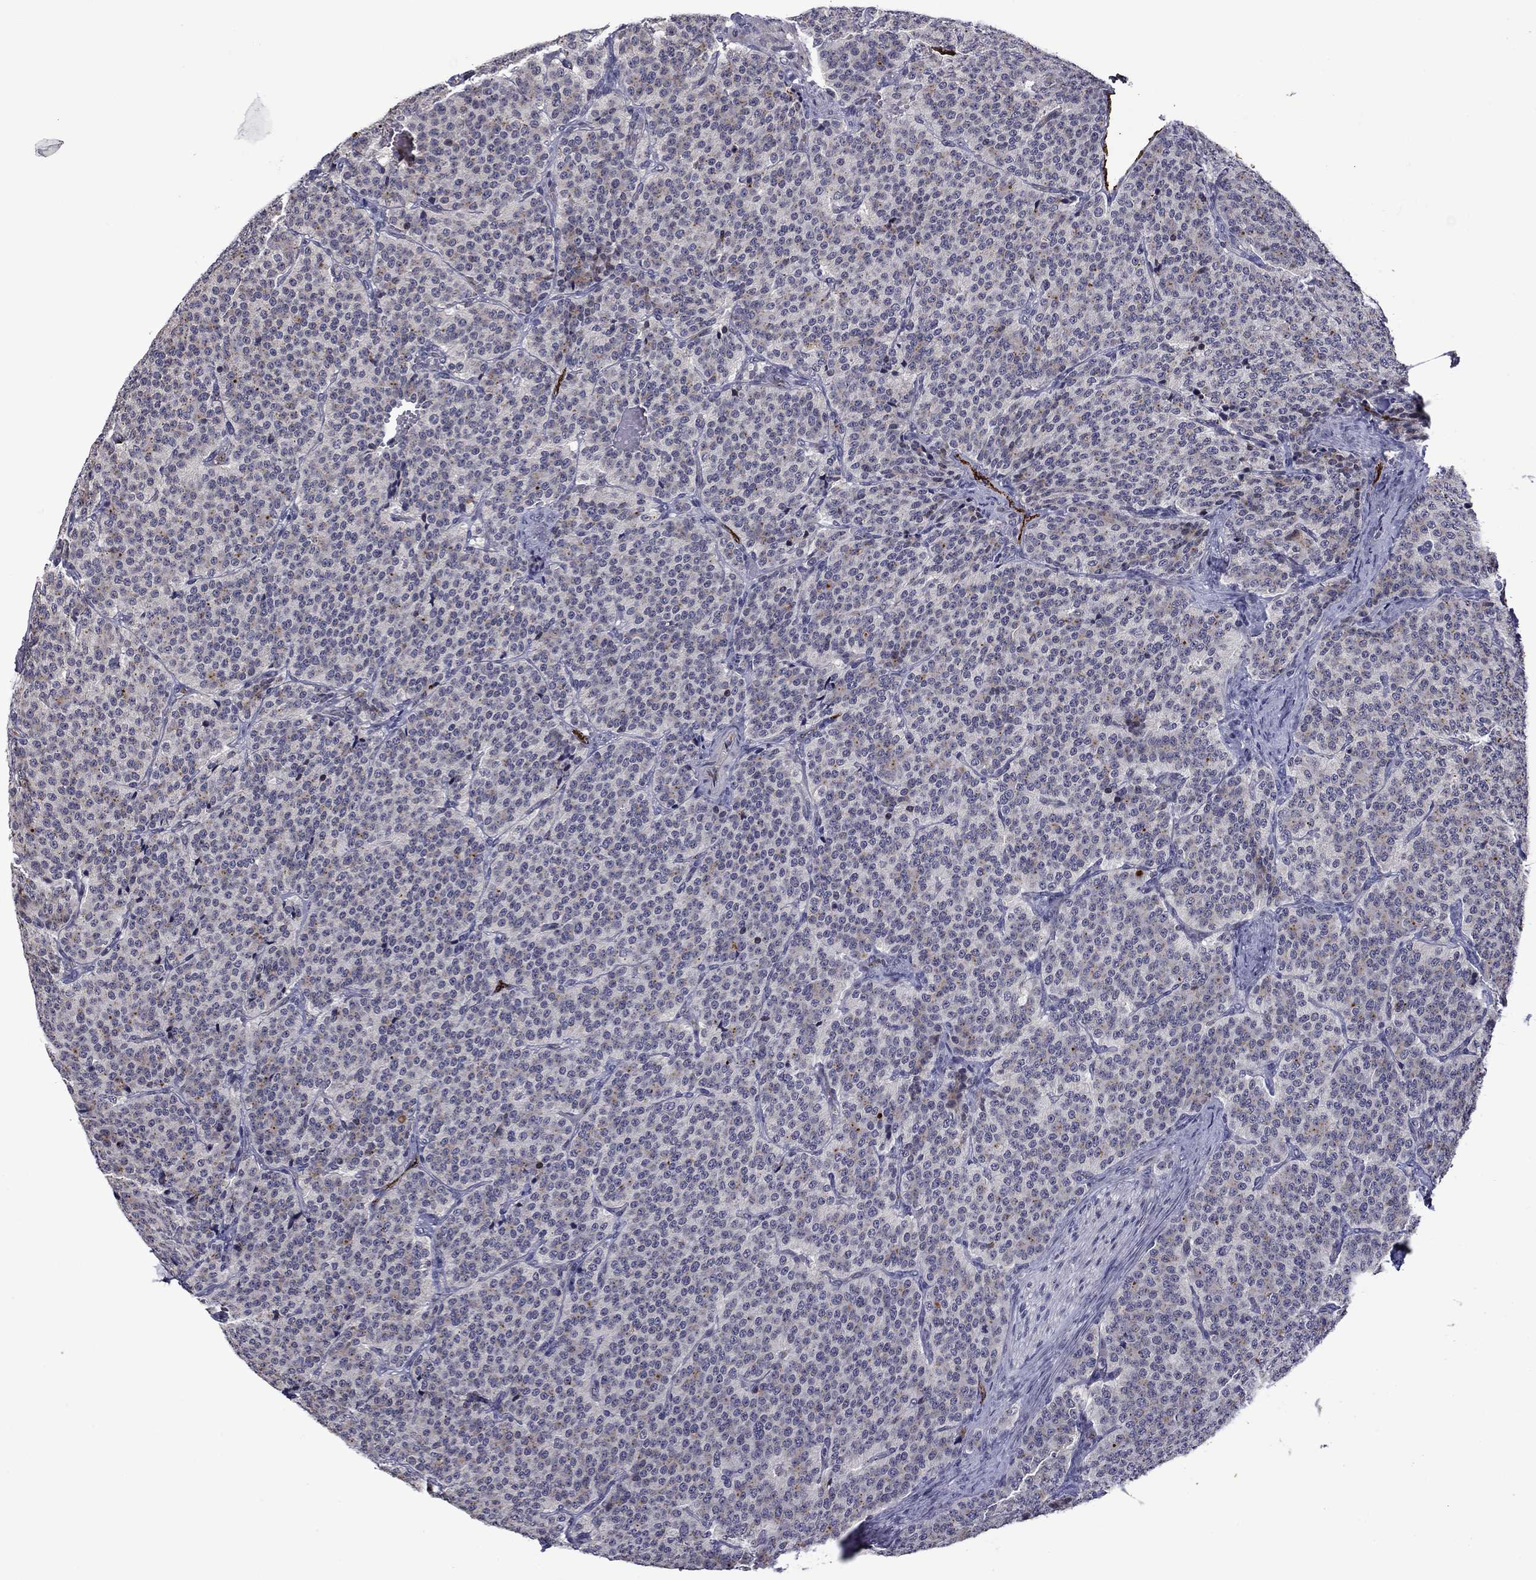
{"staining": {"intensity": "negative", "quantity": "none", "location": "none"}, "tissue": "carcinoid", "cell_type": "Tumor cells", "image_type": "cancer", "snomed": [{"axis": "morphology", "description": "Carcinoid, malignant, NOS"}, {"axis": "topography", "description": "Small intestine"}], "caption": "IHC micrograph of neoplastic tissue: carcinoid (malignant) stained with DAB (3,3'-diaminobenzidine) displays no significant protein positivity in tumor cells. Brightfield microscopy of IHC stained with DAB (brown) and hematoxylin (blue), captured at high magnification.", "gene": "SLITRK1", "patient": {"sex": "female", "age": 58}}